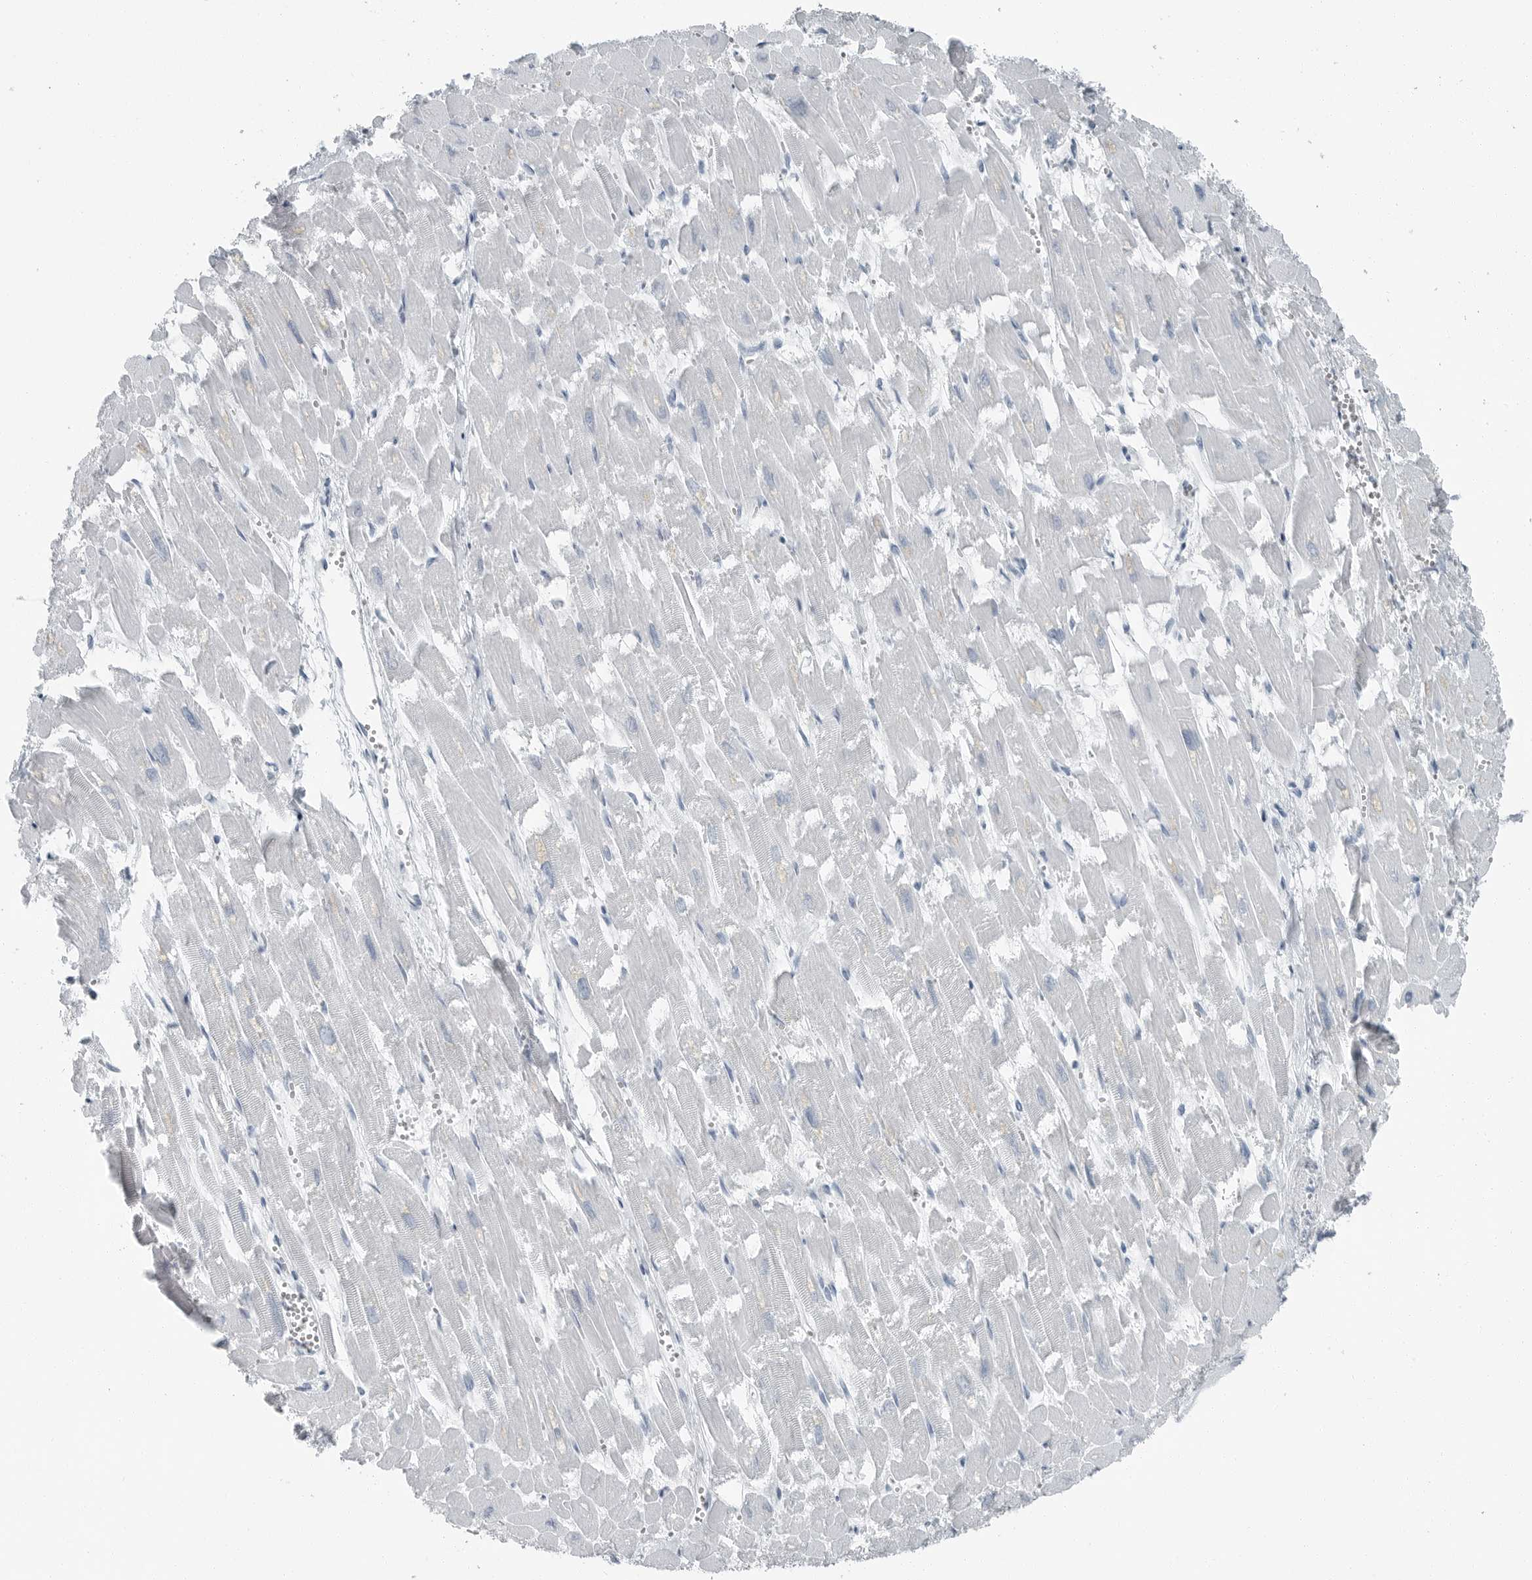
{"staining": {"intensity": "negative", "quantity": "none", "location": "none"}, "tissue": "heart muscle", "cell_type": "Cardiomyocytes", "image_type": "normal", "snomed": [{"axis": "morphology", "description": "Normal tissue, NOS"}, {"axis": "topography", "description": "Heart"}], "caption": "This micrograph is of normal heart muscle stained with immunohistochemistry to label a protein in brown with the nuclei are counter-stained blue. There is no staining in cardiomyocytes.", "gene": "FABP6", "patient": {"sex": "male", "age": 54}}